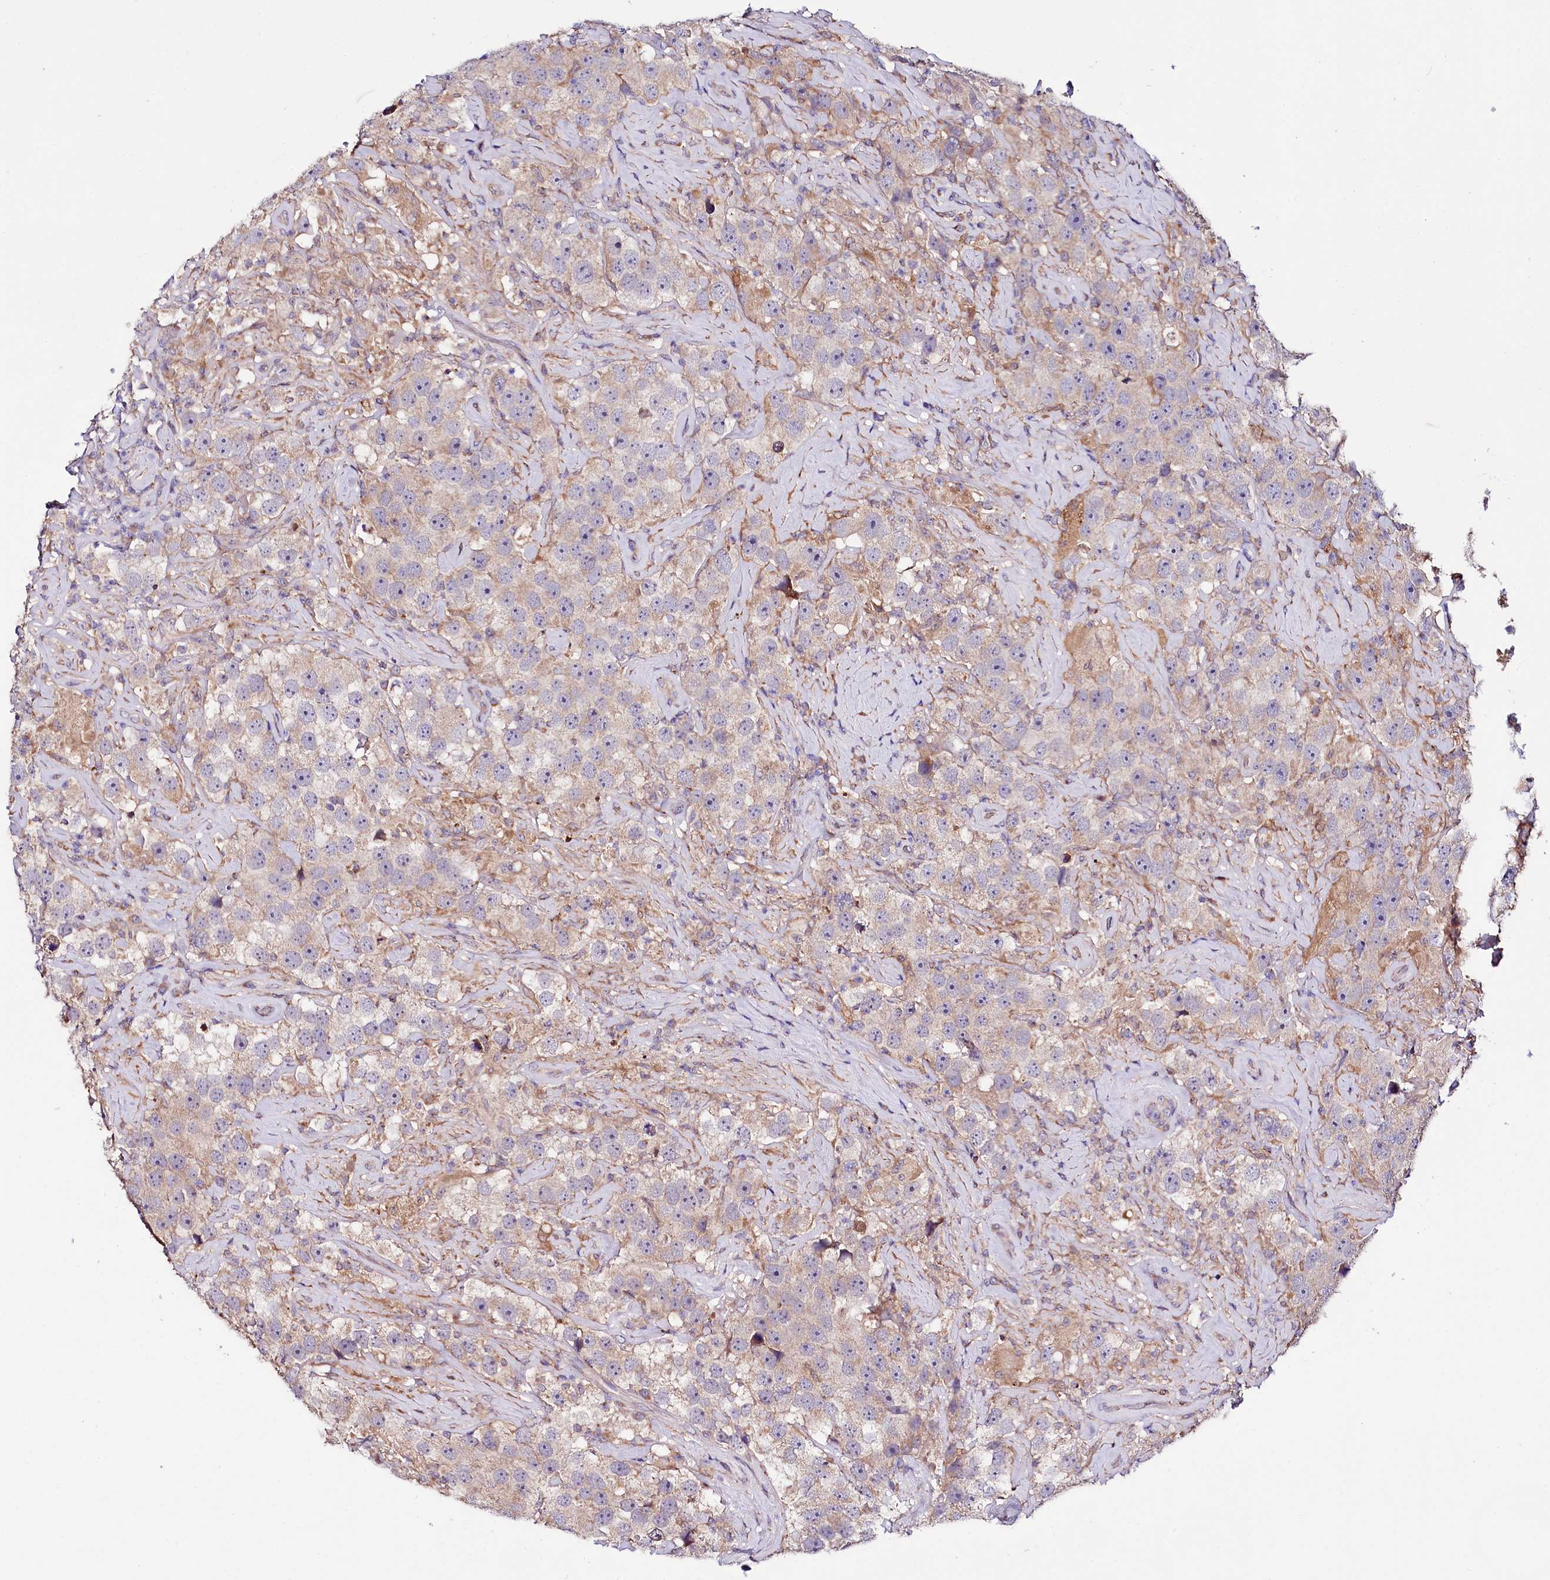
{"staining": {"intensity": "weak", "quantity": "<25%", "location": "cytoplasmic/membranous"}, "tissue": "testis cancer", "cell_type": "Tumor cells", "image_type": "cancer", "snomed": [{"axis": "morphology", "description": "Seminoma, NOS"}, {"axis": "topography", "description": "Testis"}], "caption": "Immunohistochemistry image of human testis seminoma stained for a protein (brown), which exhibits no expression in tumor cells. (Brightfield microscopy of DAB IHC at high magnification).", "gene": "ZNF45", "patient": {"sex": "male", "age": 49}}